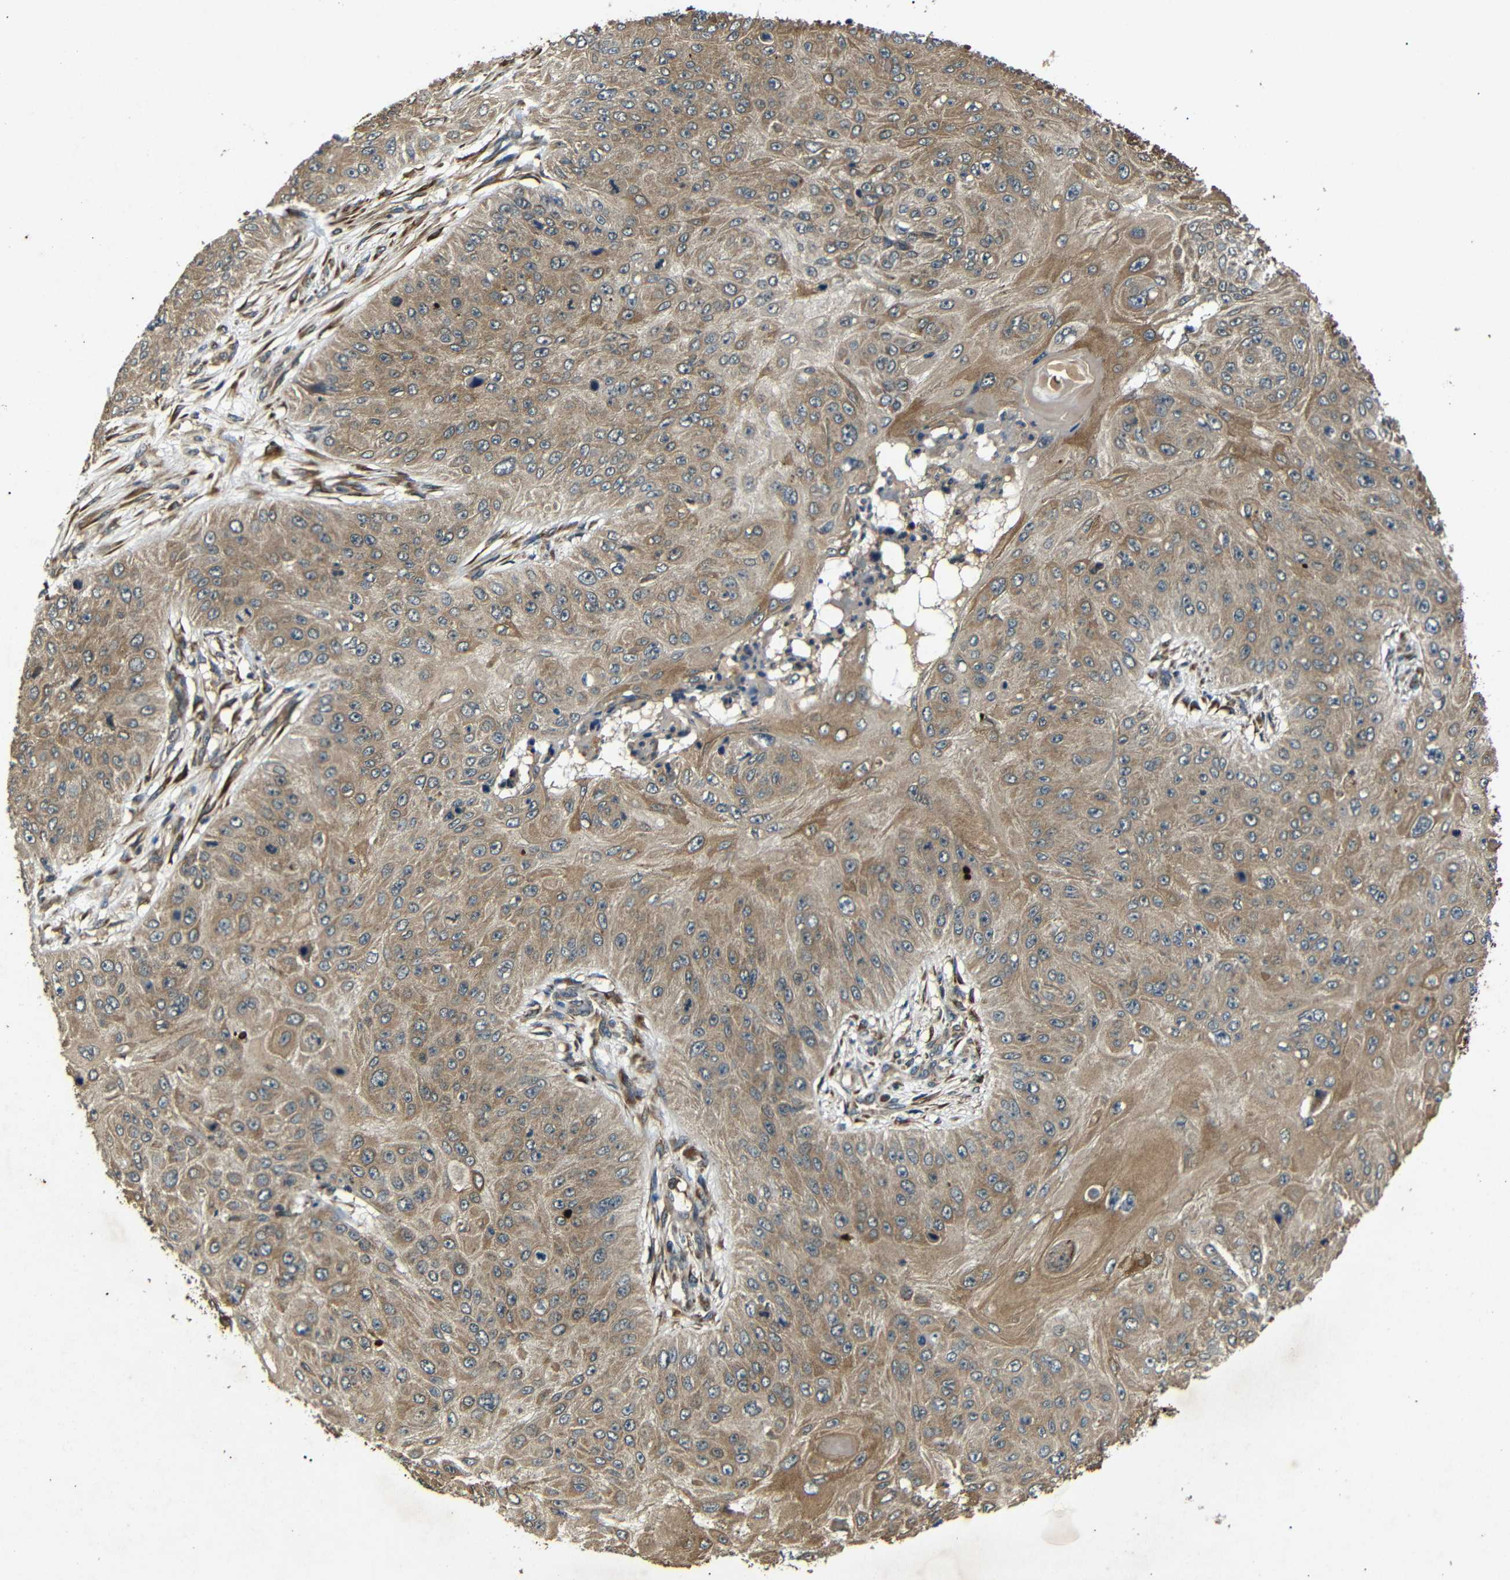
{"staining": {"intensity": "weak", "quantity": ">75%", "location": "cytoplasmic/membranous"}, "tissue": "skin cancer", "cell_type": "Tumor cells", "image_type": "cancer", "snomed": [{"axis": "morphology", "description": "Squamous cell carcinoma, NOS"}, {"axis": "topography", "description": "Skin"}], "caption": "The image exhibits staining of skin squamous cell carcinoma, revealing weak cytoplasmic/membranous protein positivity (brown color) within tumor cells. The staining was performed using DAB (3,3'-diaminobenzidine) to visualize the protein expression in brown, while the nuclei were stained in blue with hematoxylin (Magnification: 20x).", "gene": "TRPC1", "patient": {"sex": "female", "age": 80}}